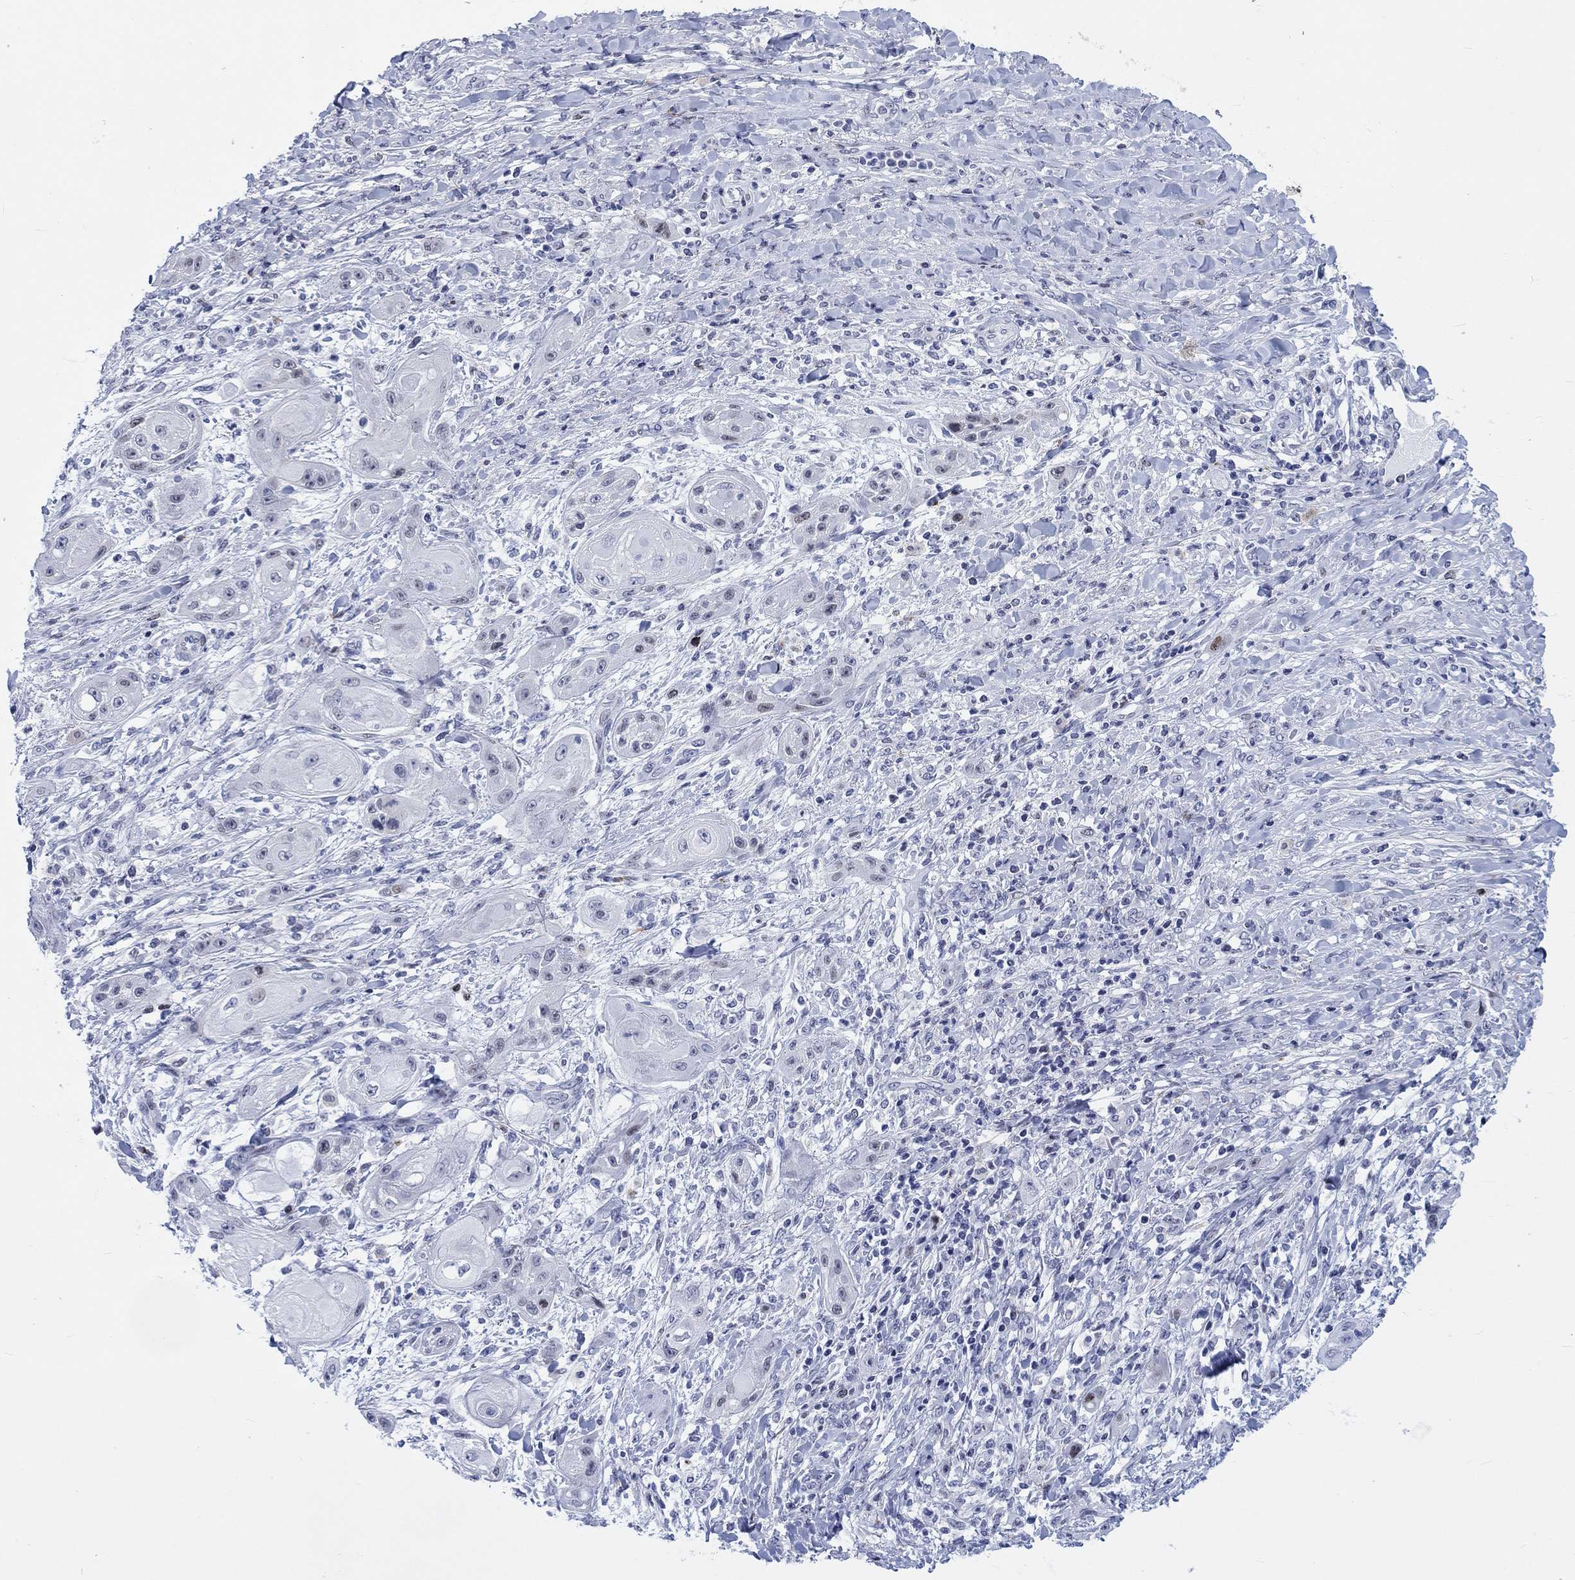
{"staining": {"intensity": "moderate", "quantity": "<25%", "location": "nuclear"}, "tissue": "skin cancer", "cell_type": "Tumor cells", "image_type": "cancer", "snomed": [{"axis": "morphology", "description": "Squamous cell carcinoma, NOS"}, {"axis": "topography", "description": "Skin"}], "caption": "There is low levels of moderate nuclear positivity in tumor cells of skin cancer (squamous cell carcinoma), as demonstrated by immunohistochemical staining (brown color).", "gene": "CDCA2", "patient": {"sex": "male", "age": 62}}